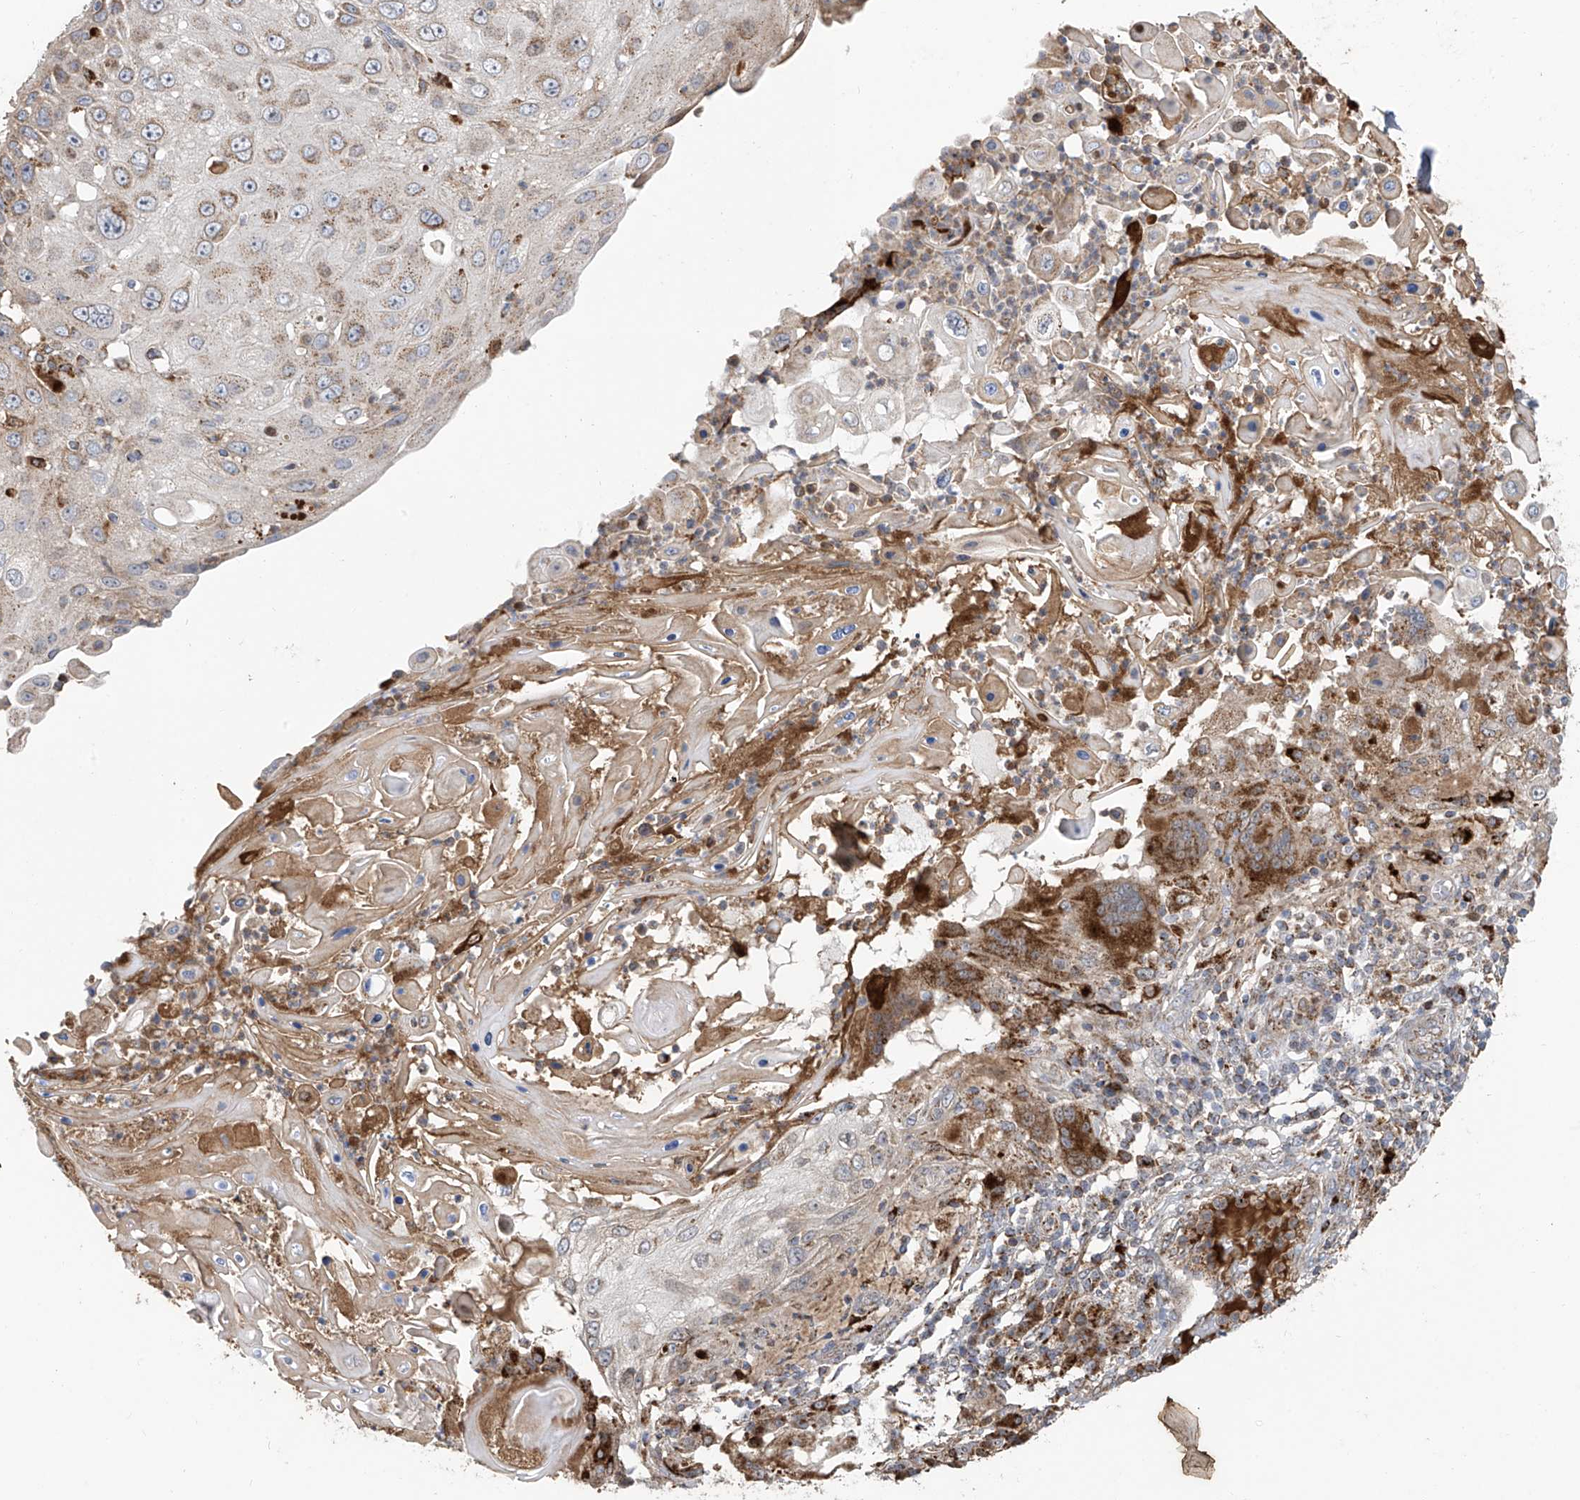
{"staining": {"intensity": "weak", "quantity": "25%-75%", "location": "cytoplasmic/membranous"}, "tissue": "skin cancer", "cell_type": "Tumor cells", "image_type": "cancer", "snomed": [{"axis": "morphology", "description": "Squamous cell carcinoma, NOS"}, {"axis": "topography", "description": "Skin"}], "caption": "This is a micrograph of immunohistochemistry staining of skin squamous cell carcinoma, which shows weak expression in the cytoplasmic/membranous of tumor cells.", "gene": "C2orf74", "patient": {"sex": "female", "age": 44}}